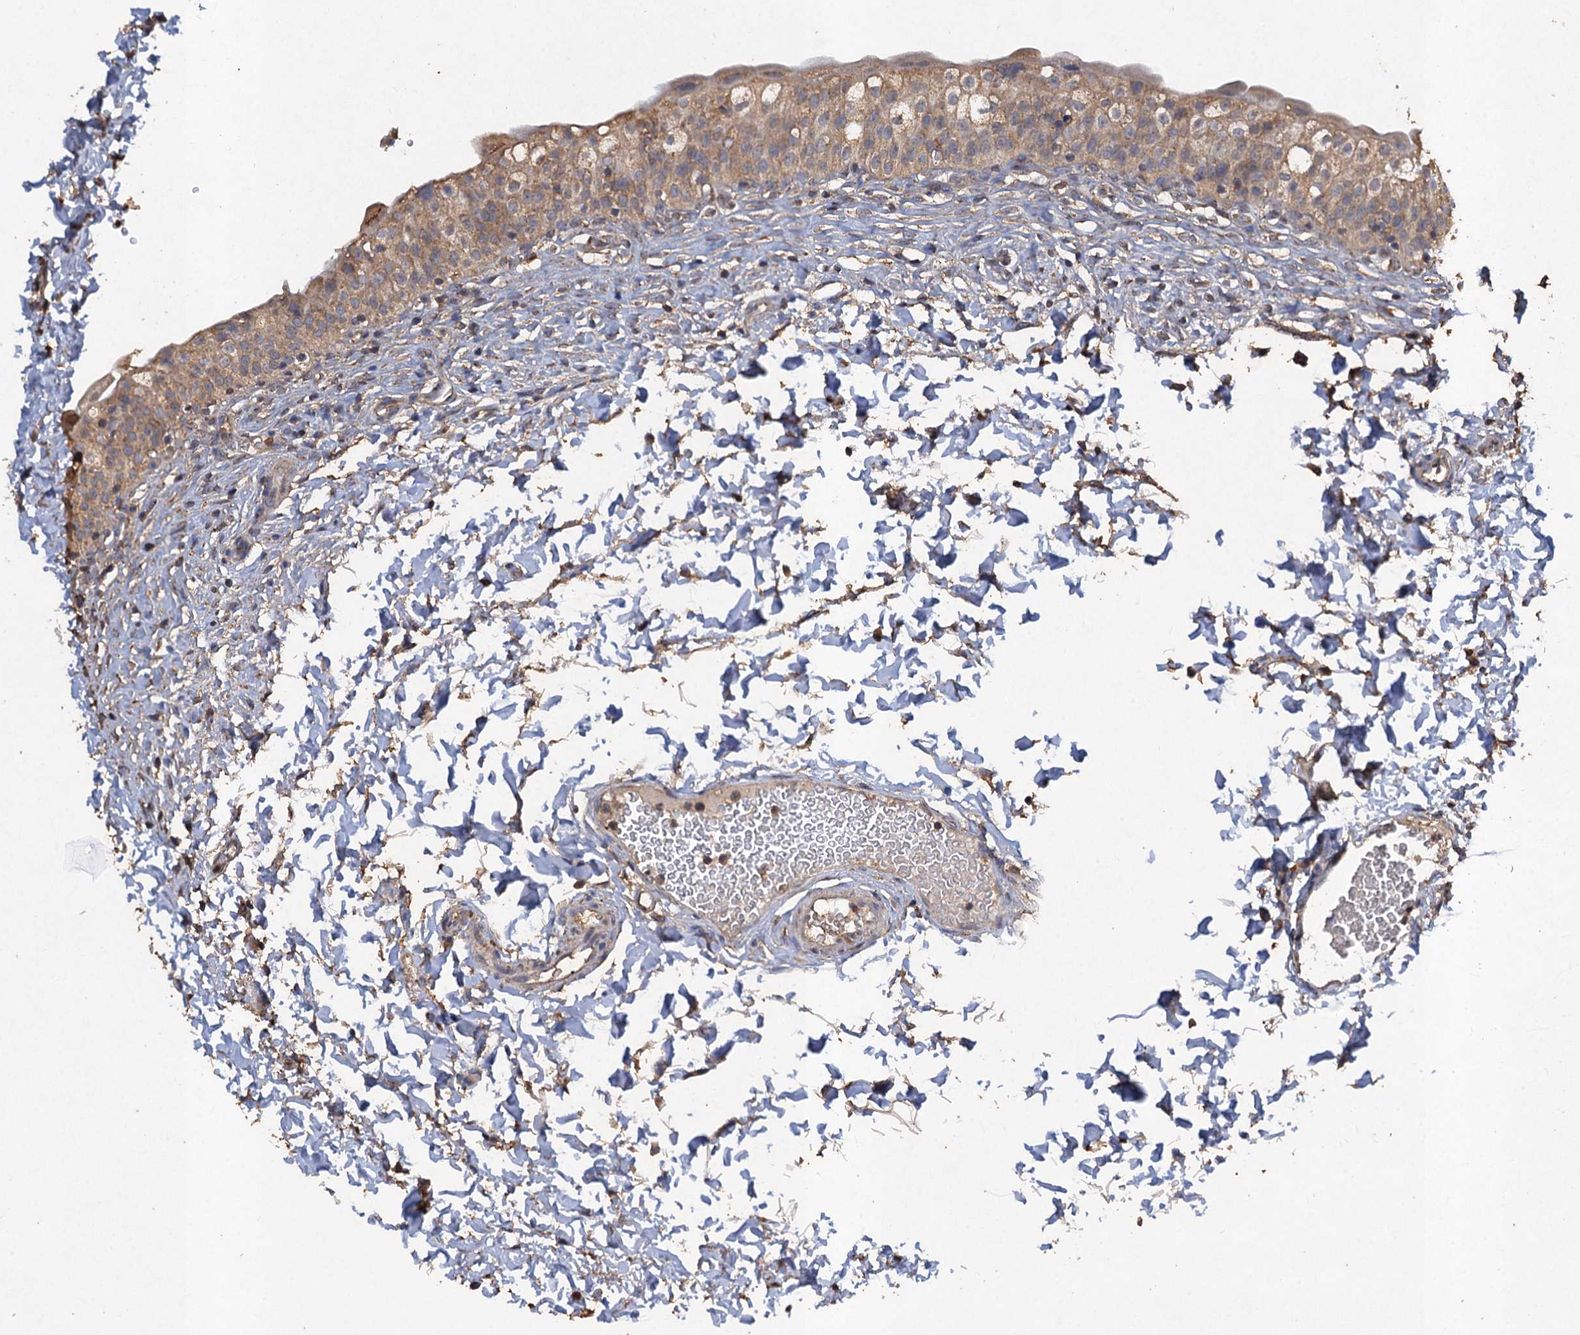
{"staining": {"intensity": "moderate", "quantity": ">75%", "location": "cytoplasmic/membranous"}, "tissue": "urinary bladder", "cell_type": "Urothelial cells", "image_type": "normal", "snomed": [{"axis": "morphology", "description": "Normal tissue, NOS"}, {"axis": "topography", "description": "Urinary bladder"}], "caption": "Urinary bladder stained with immunohistochemistry (IHC) shows moderate cytoplasmic/membranous staining in about >75% of urothelial cells. (IHC, brightfield microscopy, high magnification).", "gene": "SCUBE3", "patient": {"sex": "male", "age": 55}}